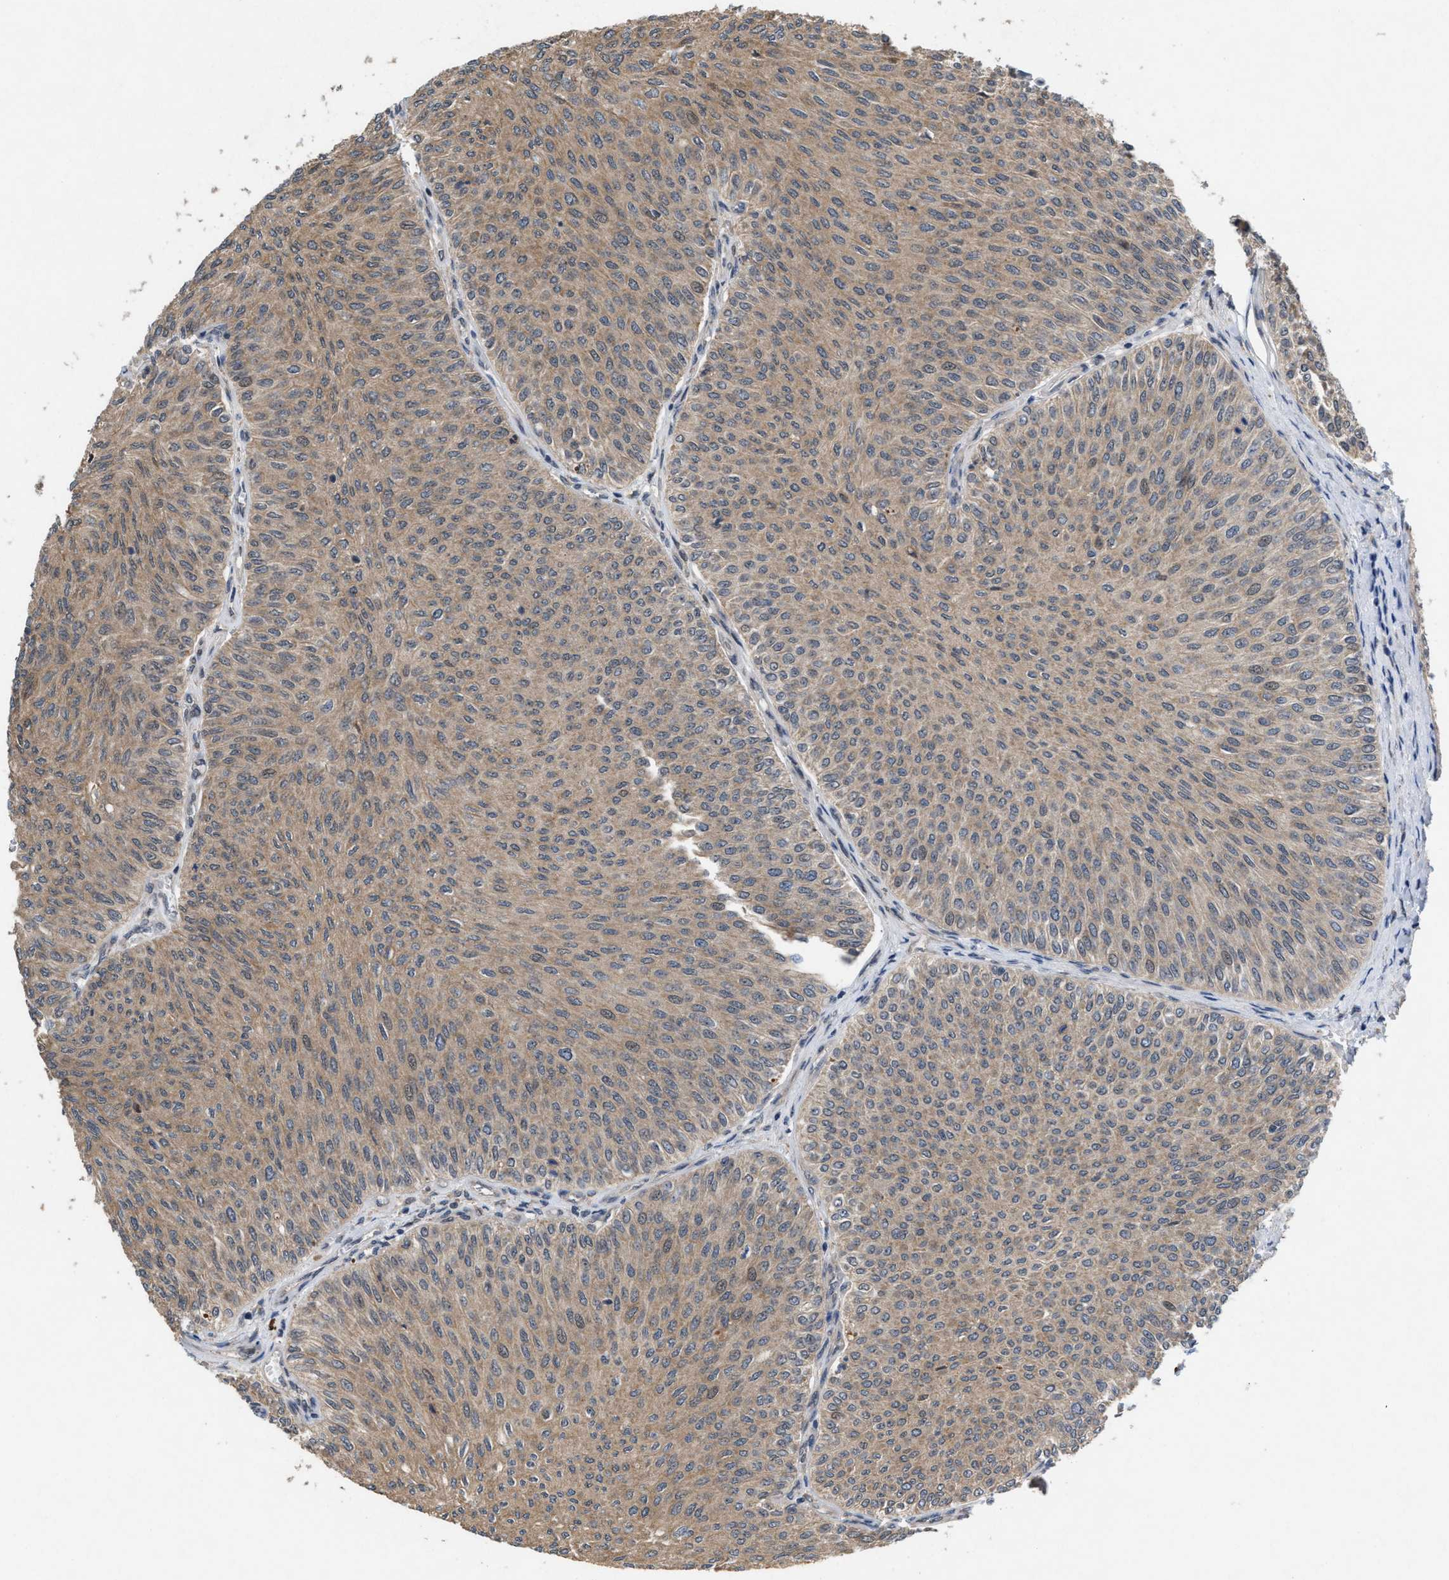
{"staining": {"intensity": "weak", "quantity": ">75%", "location": "cytoplasmic/membranous"}, "tissue": "urothelial cancer", "cell_type": "Tumor cells", "image_type": "cancer", "snomed": [{"axis": "morphology", "description": "Urothelial carcinoma, Low grade"}, {"axis": "topography", "description": "Urinary bladder"}], "caption": "Immunohistochemistry staining of urothelial carcinoma (low-grade), which displays low levels of weak cytoplasmic/membranous staining in approximately >75% of tumor cells indicating weak cytoplasmic/membranous protein staining. The staining was performed using DAB (brown) for protein detection and nuclei were counterstained in hematoxylin (blue).", "gene": "MFSD6", "patient": {"sex": "male", "age": 78}}